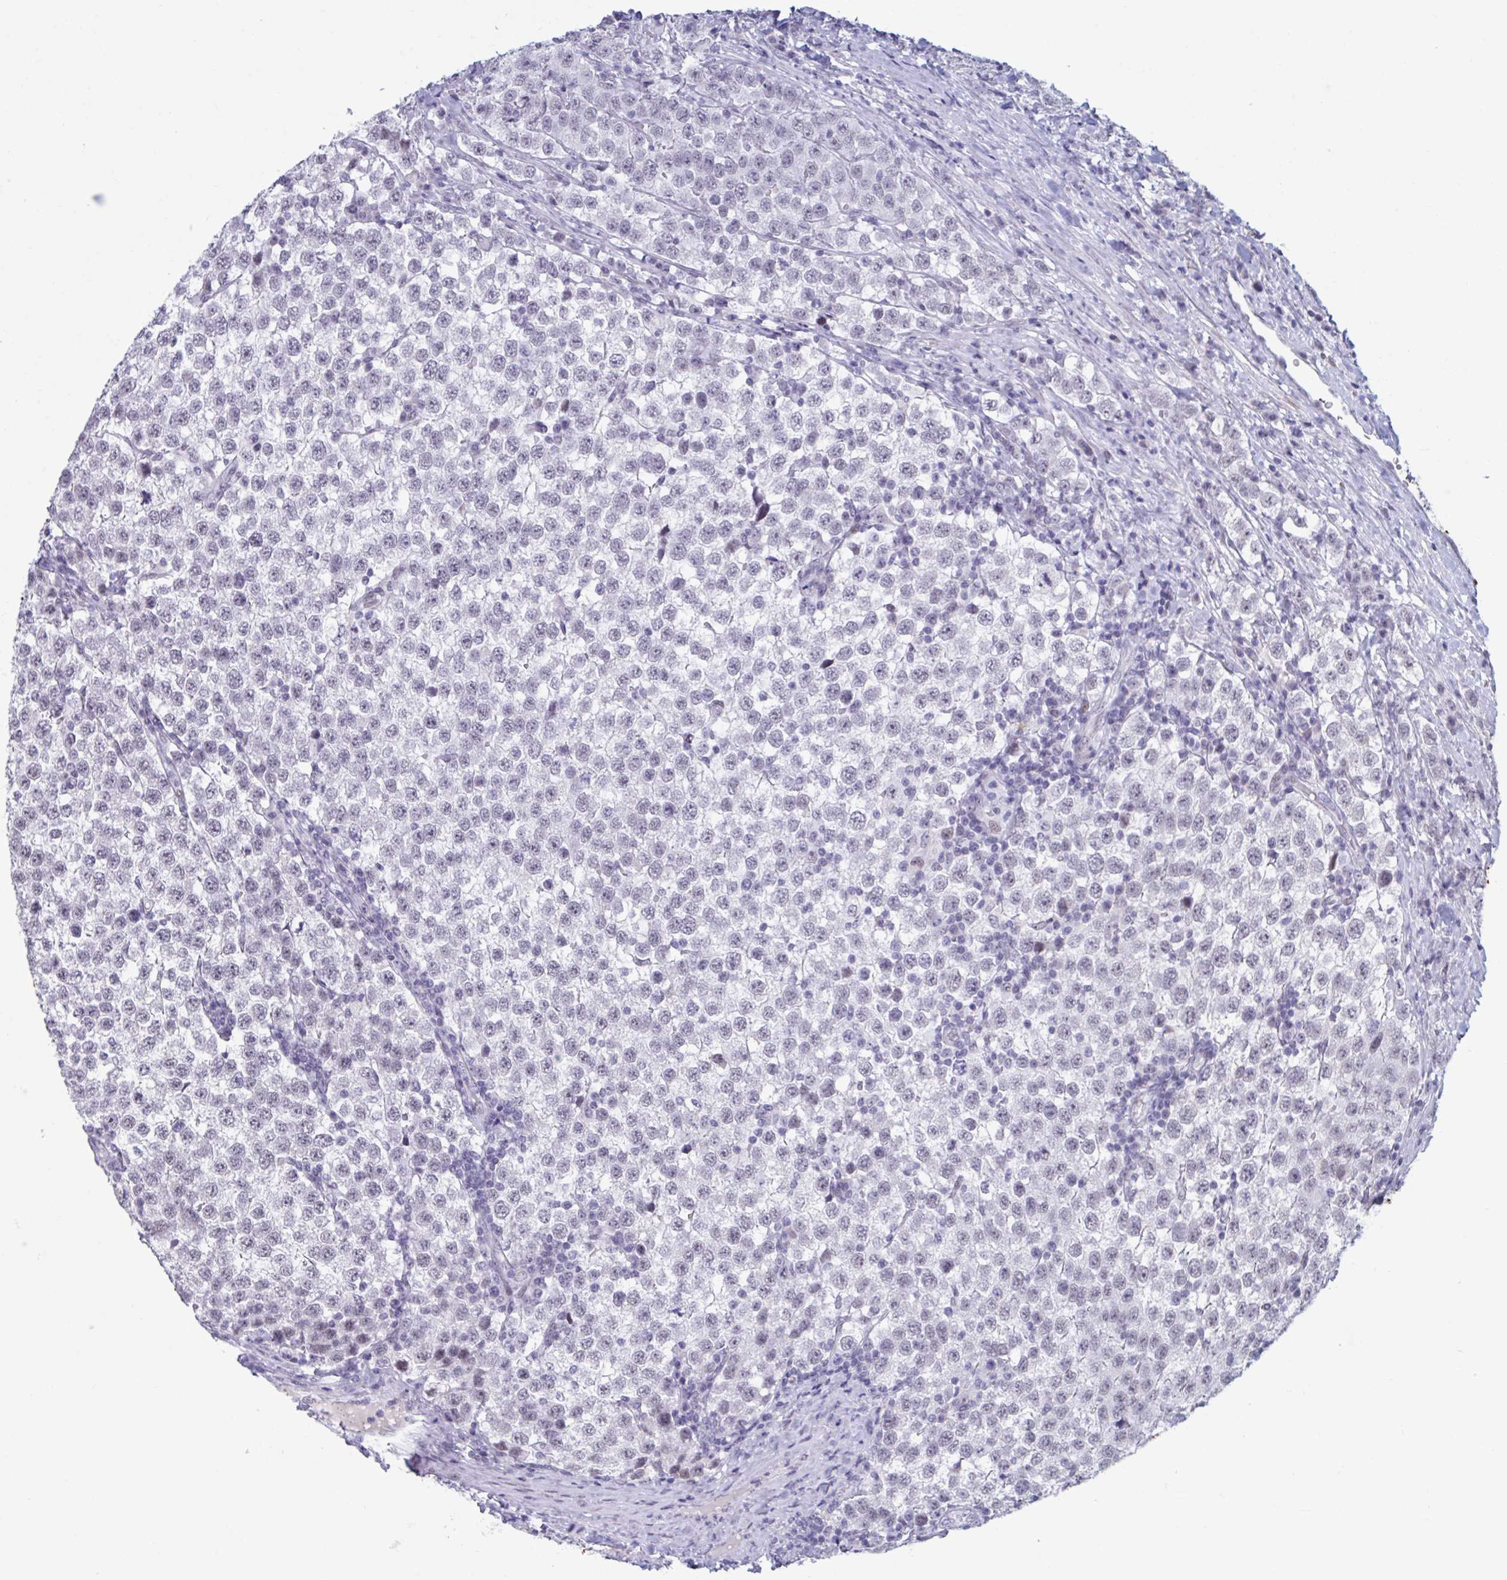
{"staining": {"intensity": "negative", "quantity": "none", "location": "none"}, "tissue": "testis cancer", "cell_type": "Tumor cells", "image_type": "cancer", "snomed": [{"axis": "morphology", "description": "Seminoma, NOS"}, {"axis": "topography", "description": "Testis"}], "caption": "Image shows no protein staining in tumor cells of testis seminoma tissue. (IHC, brightfield microscopy, high magnification).", "gene": "HSD17B6", "patient": {"sex": "male", "age": 34}}